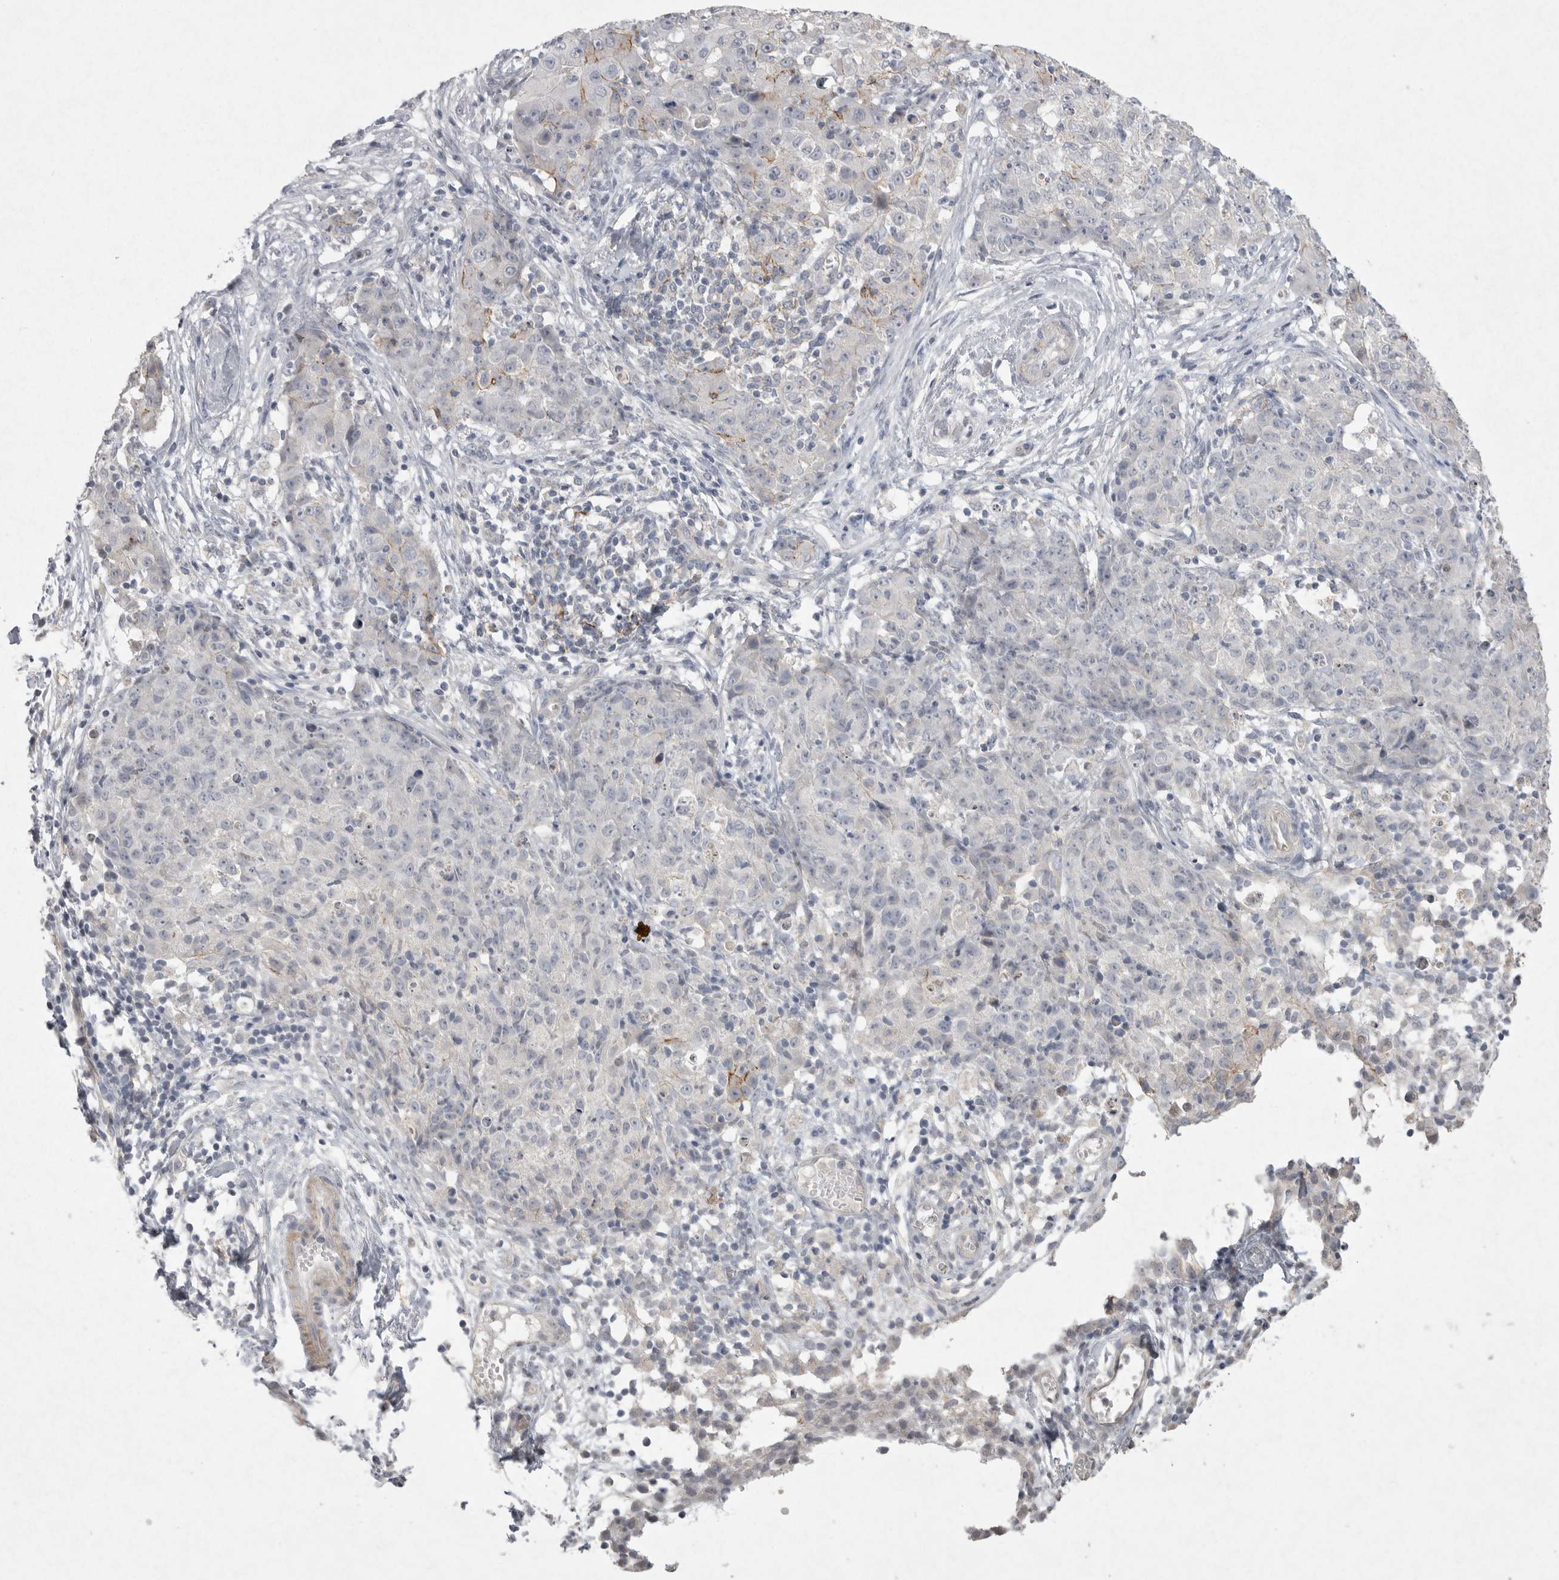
{"staining": {"intensity": "negative", "quantity": "none", "location": "none"}, "tissue": "ovarian cancer", "cell_type": "Tumor cells", "image_type": "cancer", "snomed": [{"axis": "morphology", "description": "Carcinoma, endometroid"}, {"axis": "topography", "description": "Ovary"}], "caption": "Human ovarian cancer (endometroid carcinoma) stained for a protein using immunohistochemistry reveals no staining in tumor cells.", "gene": "VANGL2", "patient": {"sex": "female", "age": 42}}